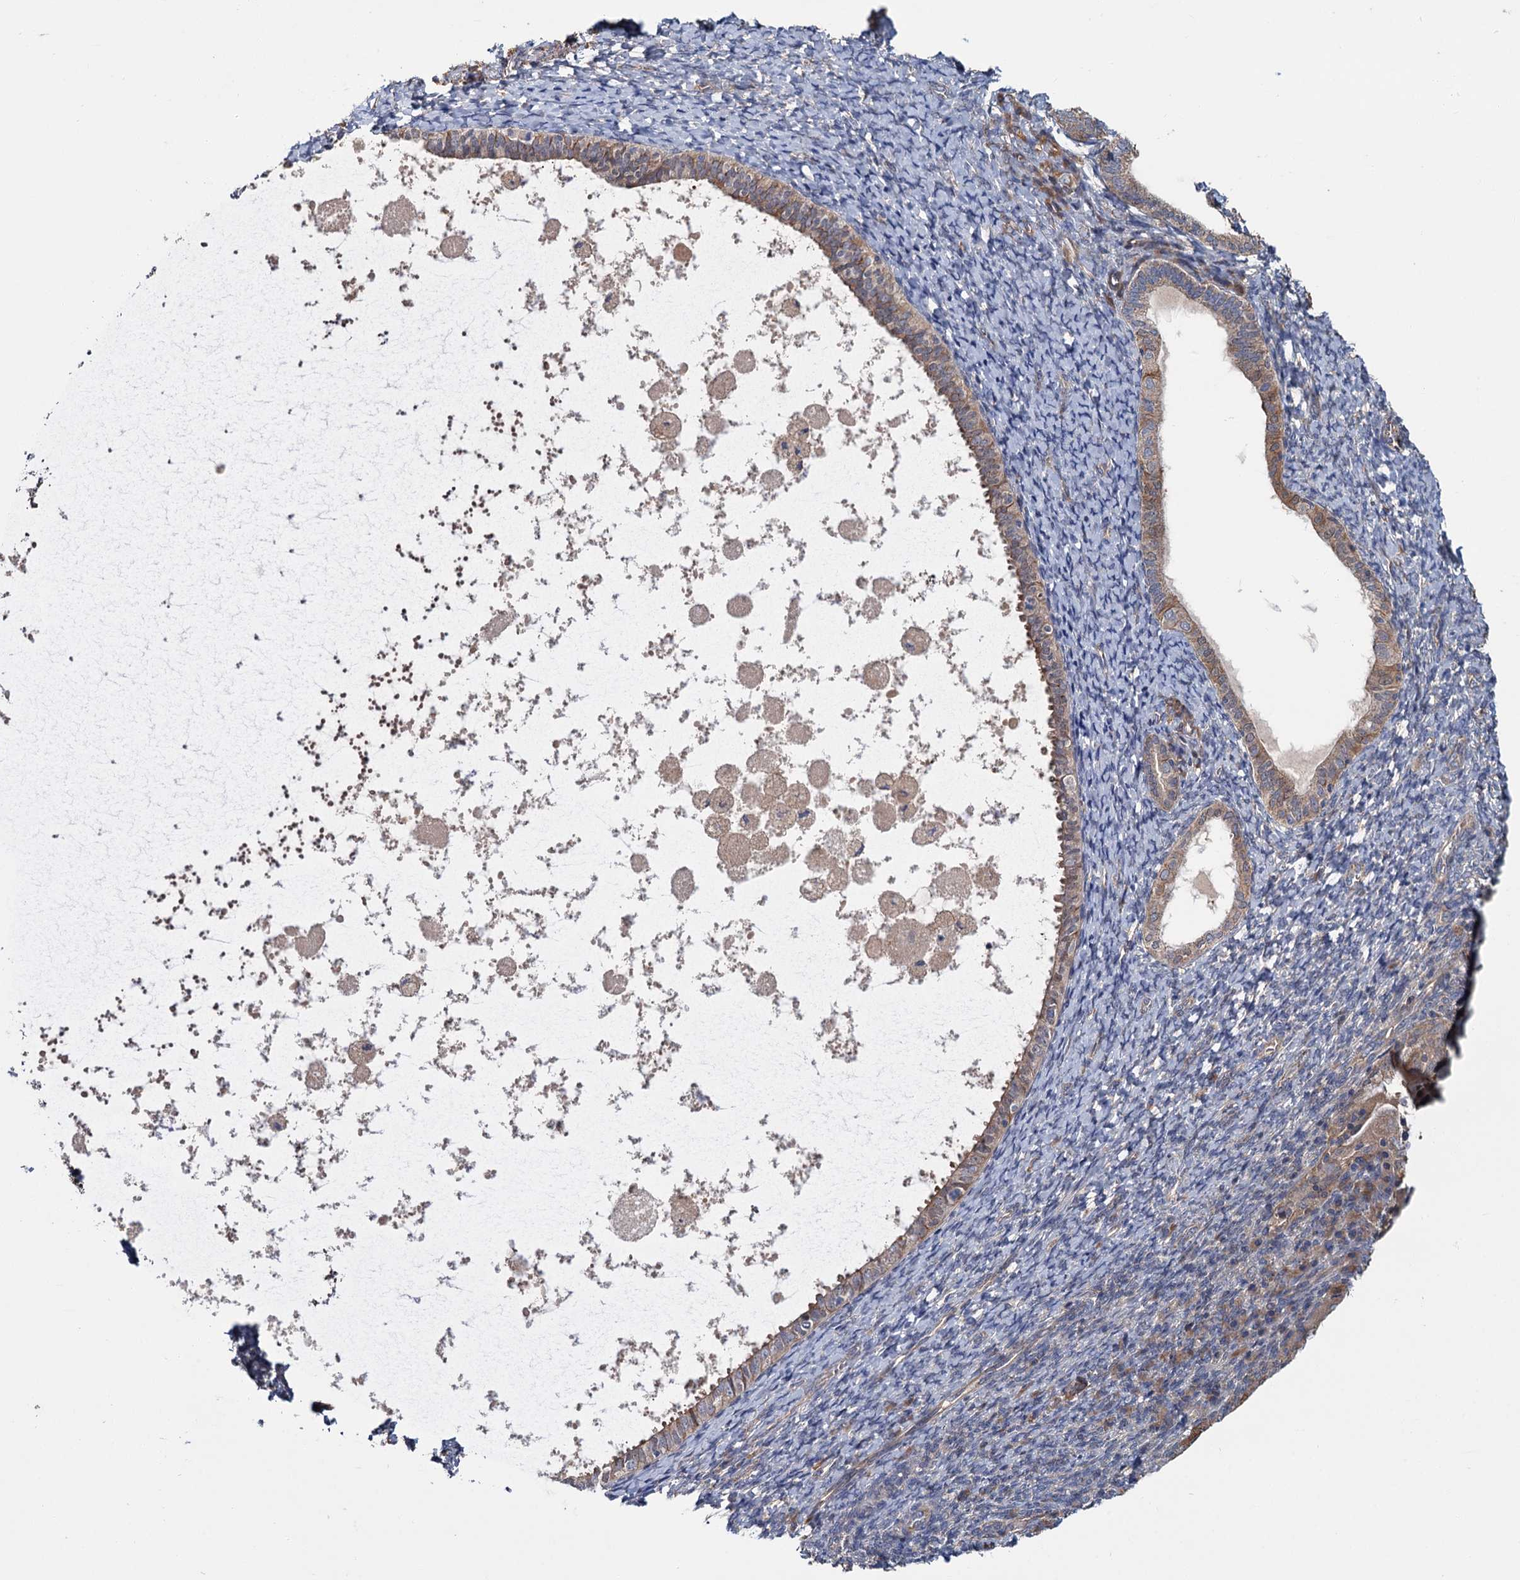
{"staining": {"intensity": "negative", "quantity": "none", "location": "none"}, "tissue": "endometrium", "cell_type": "Cells in endometrial stroma", "image_type": "normal", "snomed": [{"axis": "morphology", "description": "Normal tissue, NOS"}, {"axis": "topography", "description": "Endometrium"}], "caption": "Cells in endometrial stroma show no significant protein positivity in unremarkable endometrium. Nuclei are stained in blue.", "gene": "MTRR", "patient": {"sex": "female", "age": 72}}